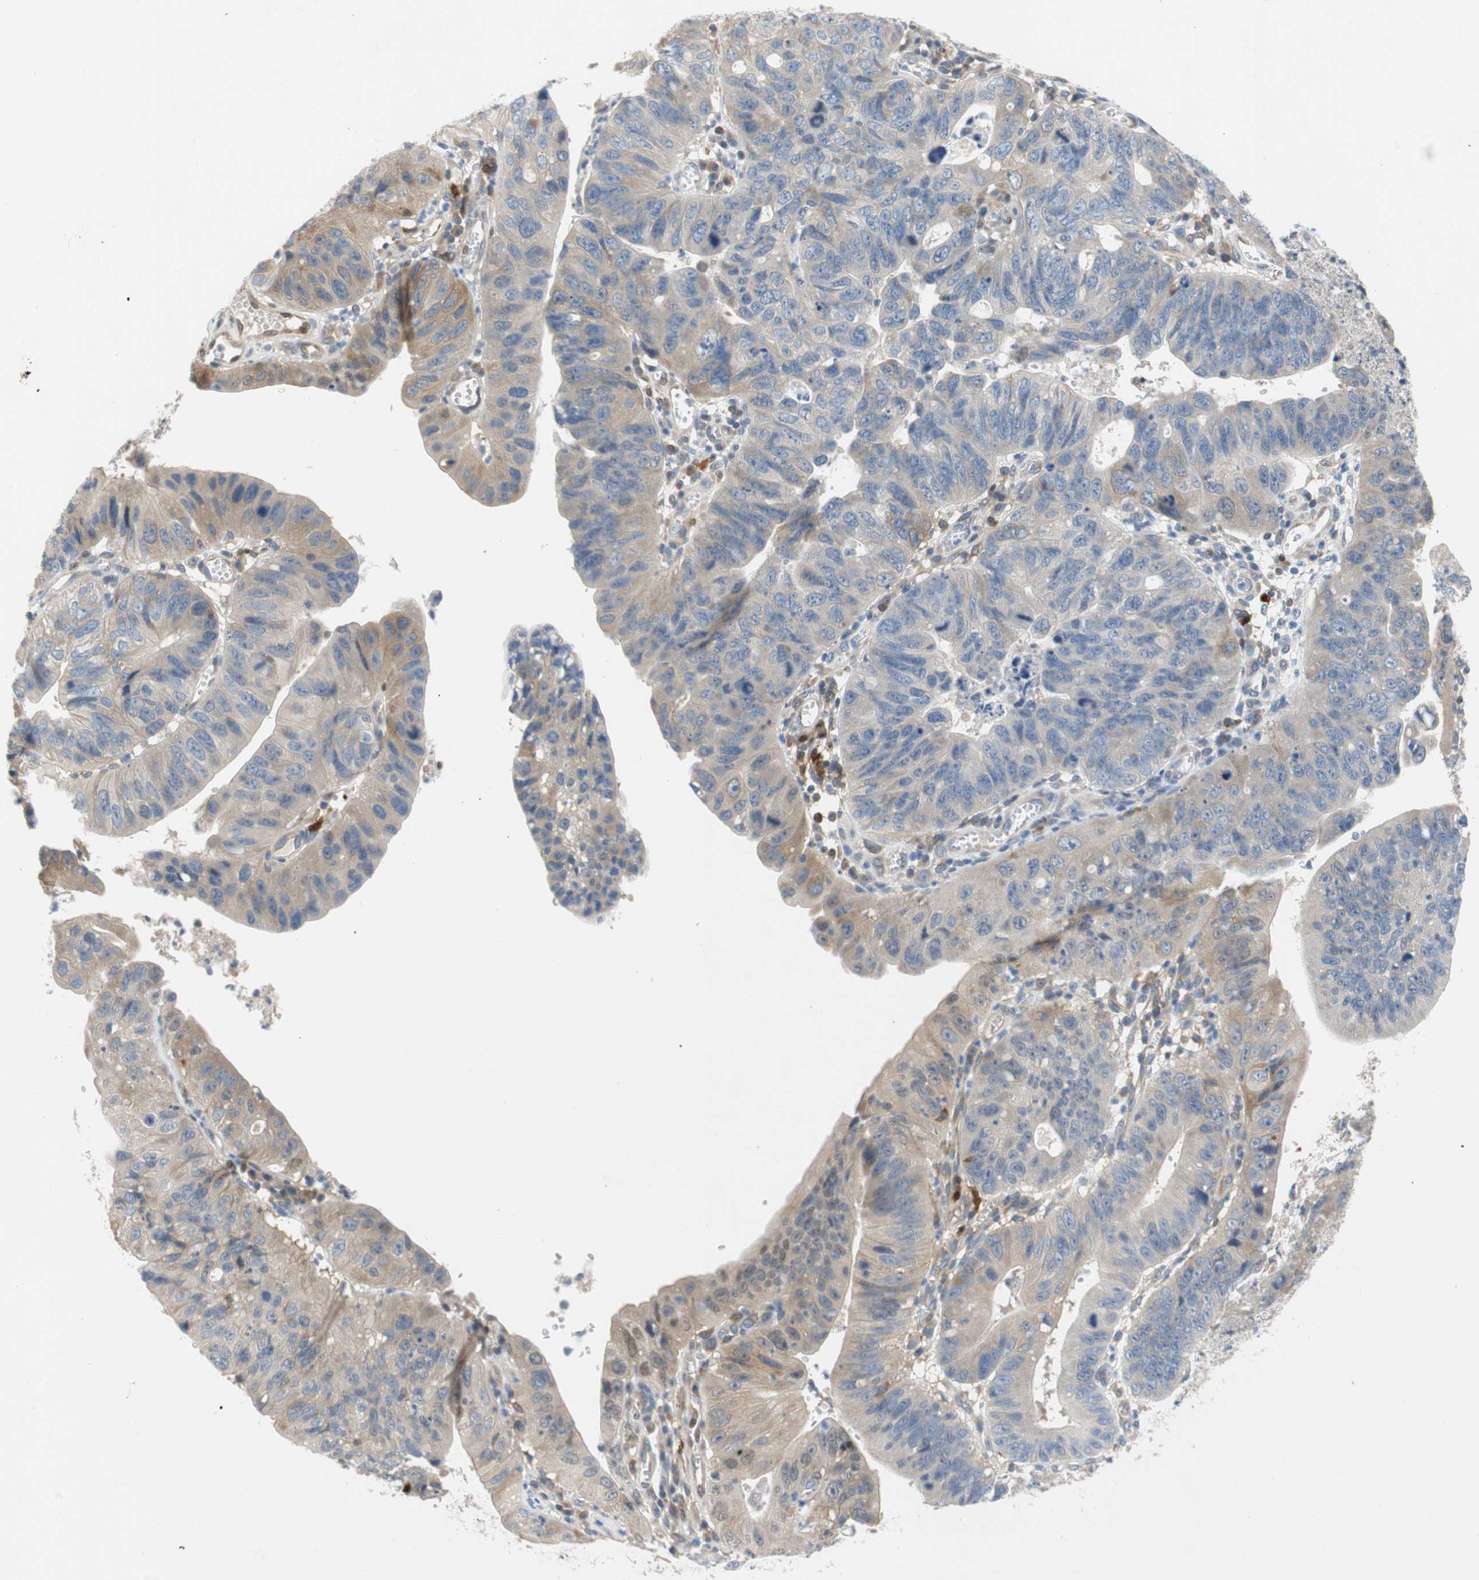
{"staining": {"intensity": "weak", "quantity": "25%-75%", "location": "cytoplasmic/membranous"}, "tissue": "stomach cancer", "cell_type": "Tumor cells", "image_type": "cancer", "snomed": [{"axis": "morphology", "description": "Adenocarcinoma, NOS"}, {"axis": "topography", "description": "Stomach"}], "caption": "Tumor cells demonstrate weak cytoplasmic/membranous positivity in about 25%-75% of cells in adenocarcinoma (stomach).", "gene": "RELB", "patient": {"sex": "male", "age": 59}}